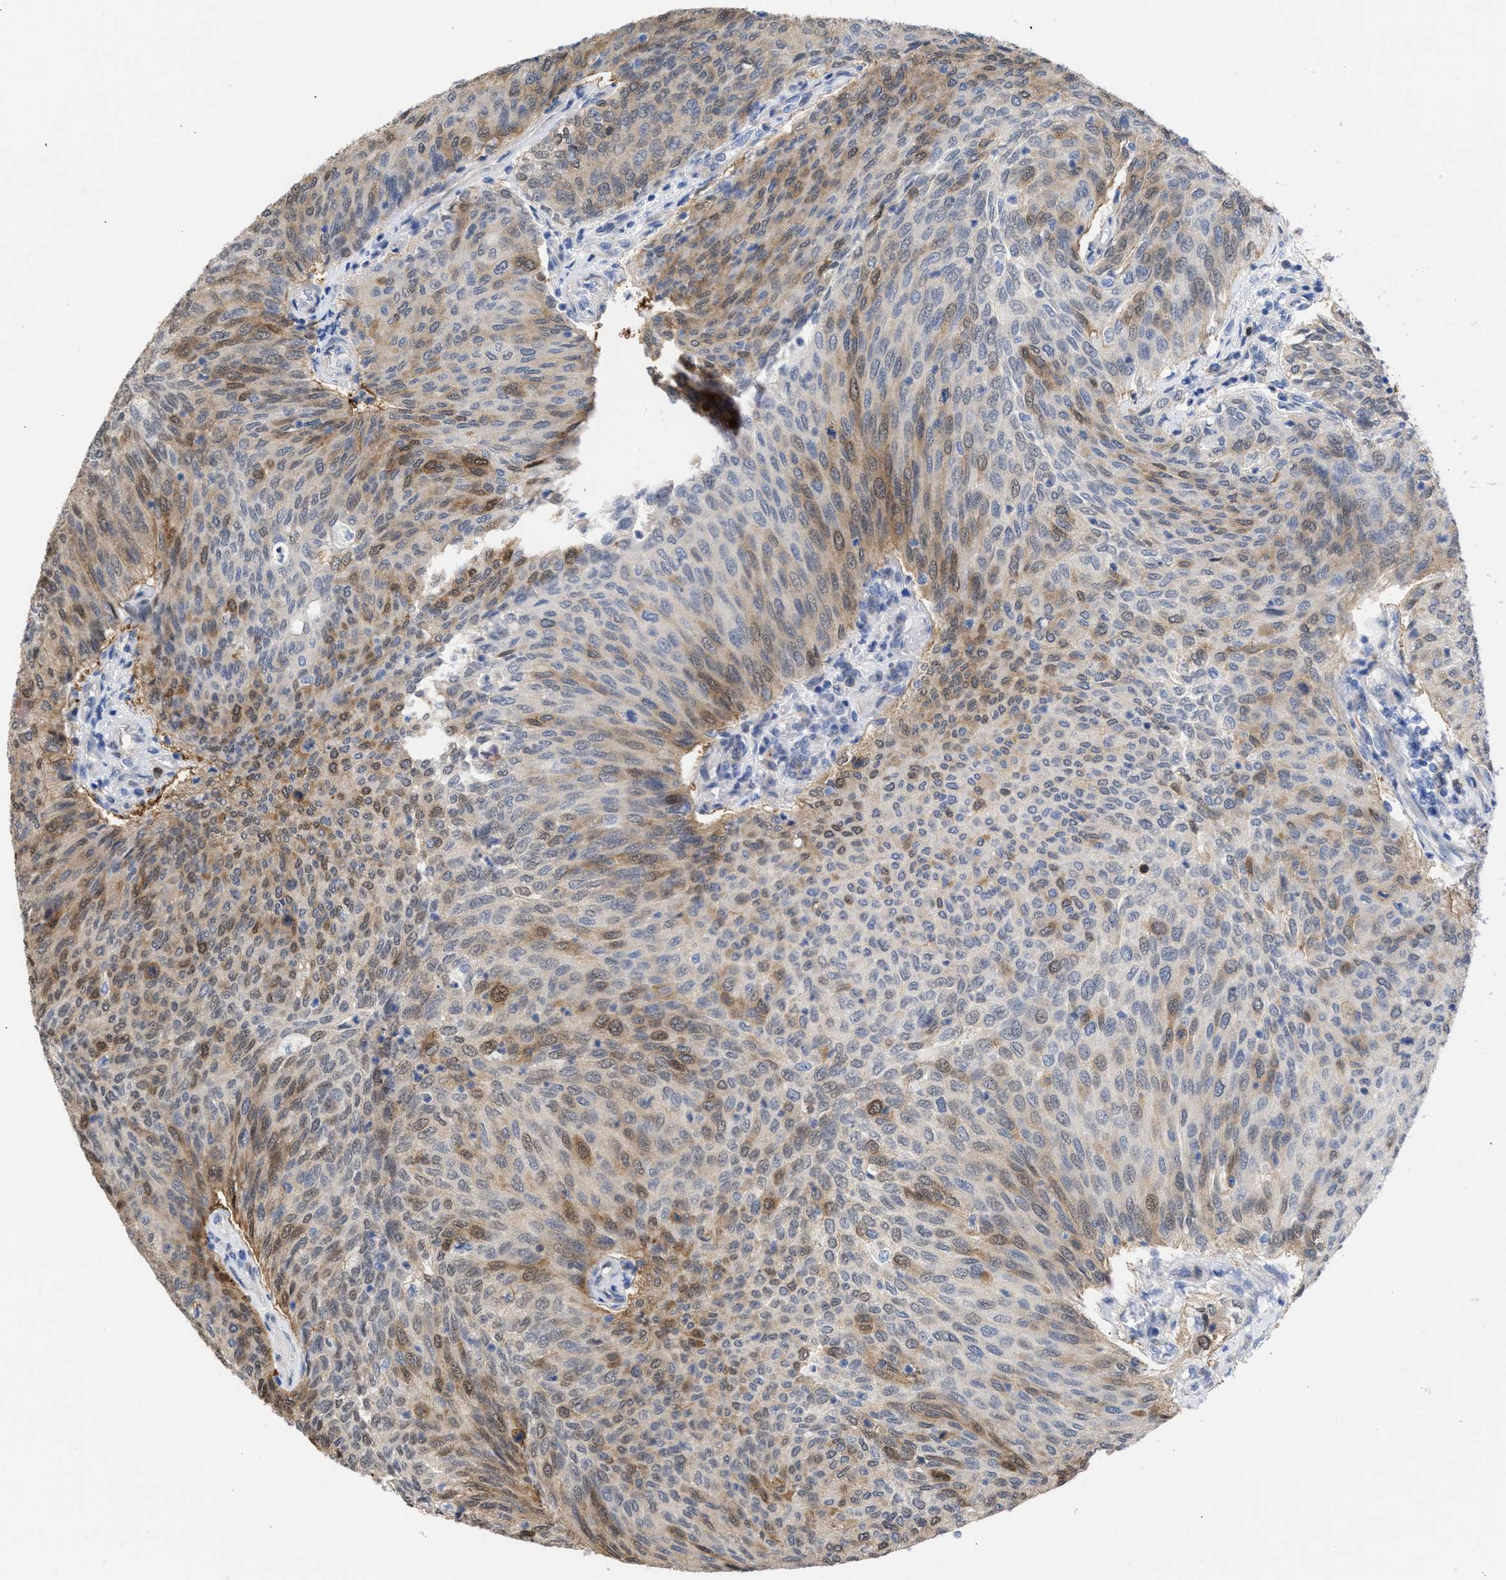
{"staining": {"intensity": "moderate", "quantity": "25%-75%", "location": "cytoplasmic/membranous,nuclear"}, "tissue": "urothelial cancer", "cell_type": "Tumor cells", "image_type": "cancer", "snomed": [{"axis": "morphology", "description": "Urothelial carcinoma, Low grade"}, {"axis": "topography", "description": "Urinary bladder"}], "caption": "Protein expression analysis of human low-grade urothelial carcinoma reveals moderate cytoplasmic/membranous and nuclear staining in approximately 25%-75% of tumor cells.", "gene": "THRA", "patient": {"sex": "female", "age": 79}}